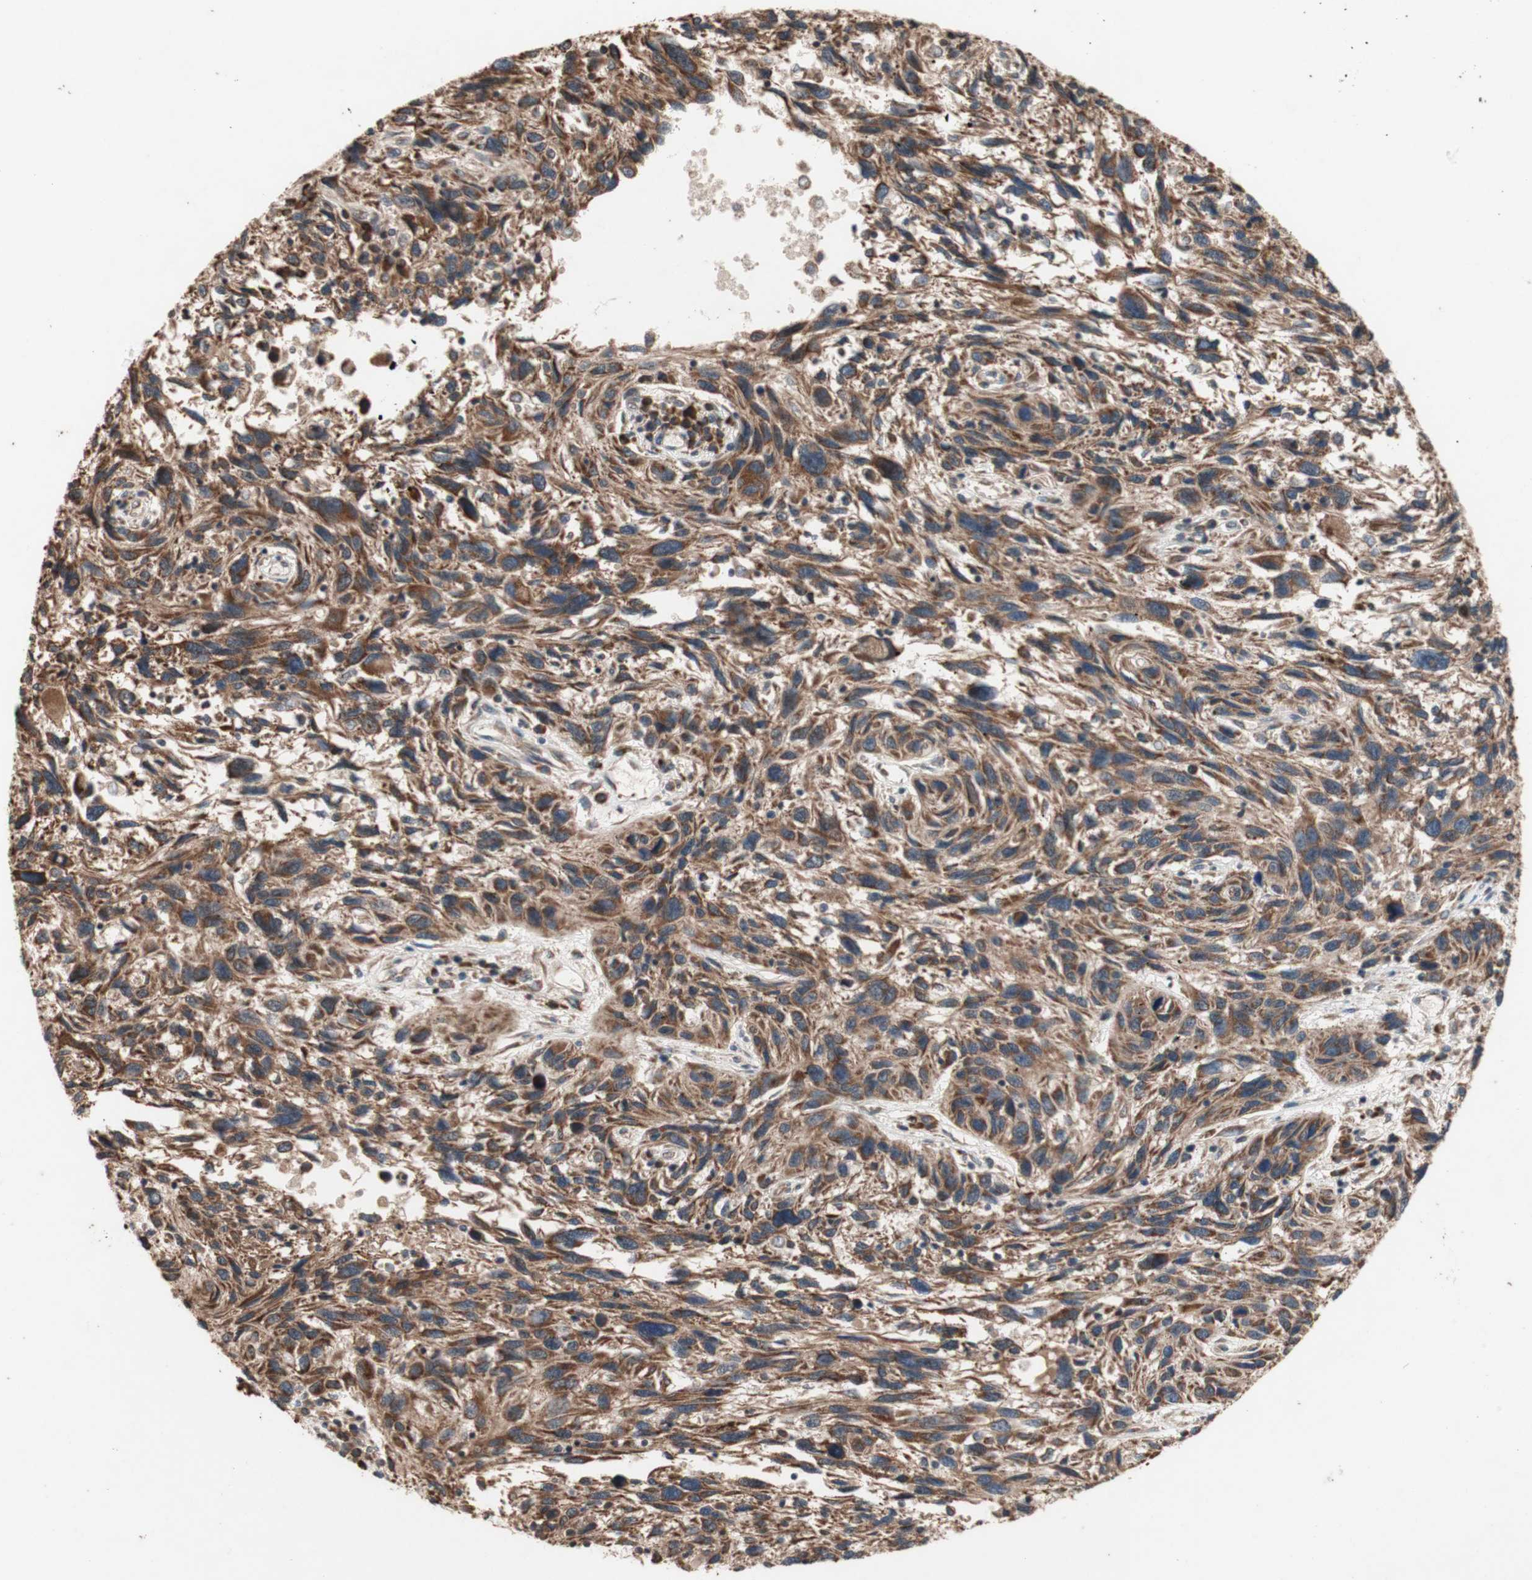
{"staining": {"intensity": "strong", "quantity": ">75%", "location": "cytoplasmic/membranous"}, "tissue": "melanoma", "cell_type": "Tumor cells", "image_type": "cancer", "snomed": [{"axis": "morphology", "description": "Malignant melanoma, NOS"}, {"axis": "topography", "description": "Skin"}], "caption": "This histopathology image demonstrates immunohistochemistry (IHC) staining of human melanoma, with high strong cytoplasmic/membranous positivity in about >75% of tumor cells.", "gene": "DDOST", "patient": {"sex": "male", "age": 53}}